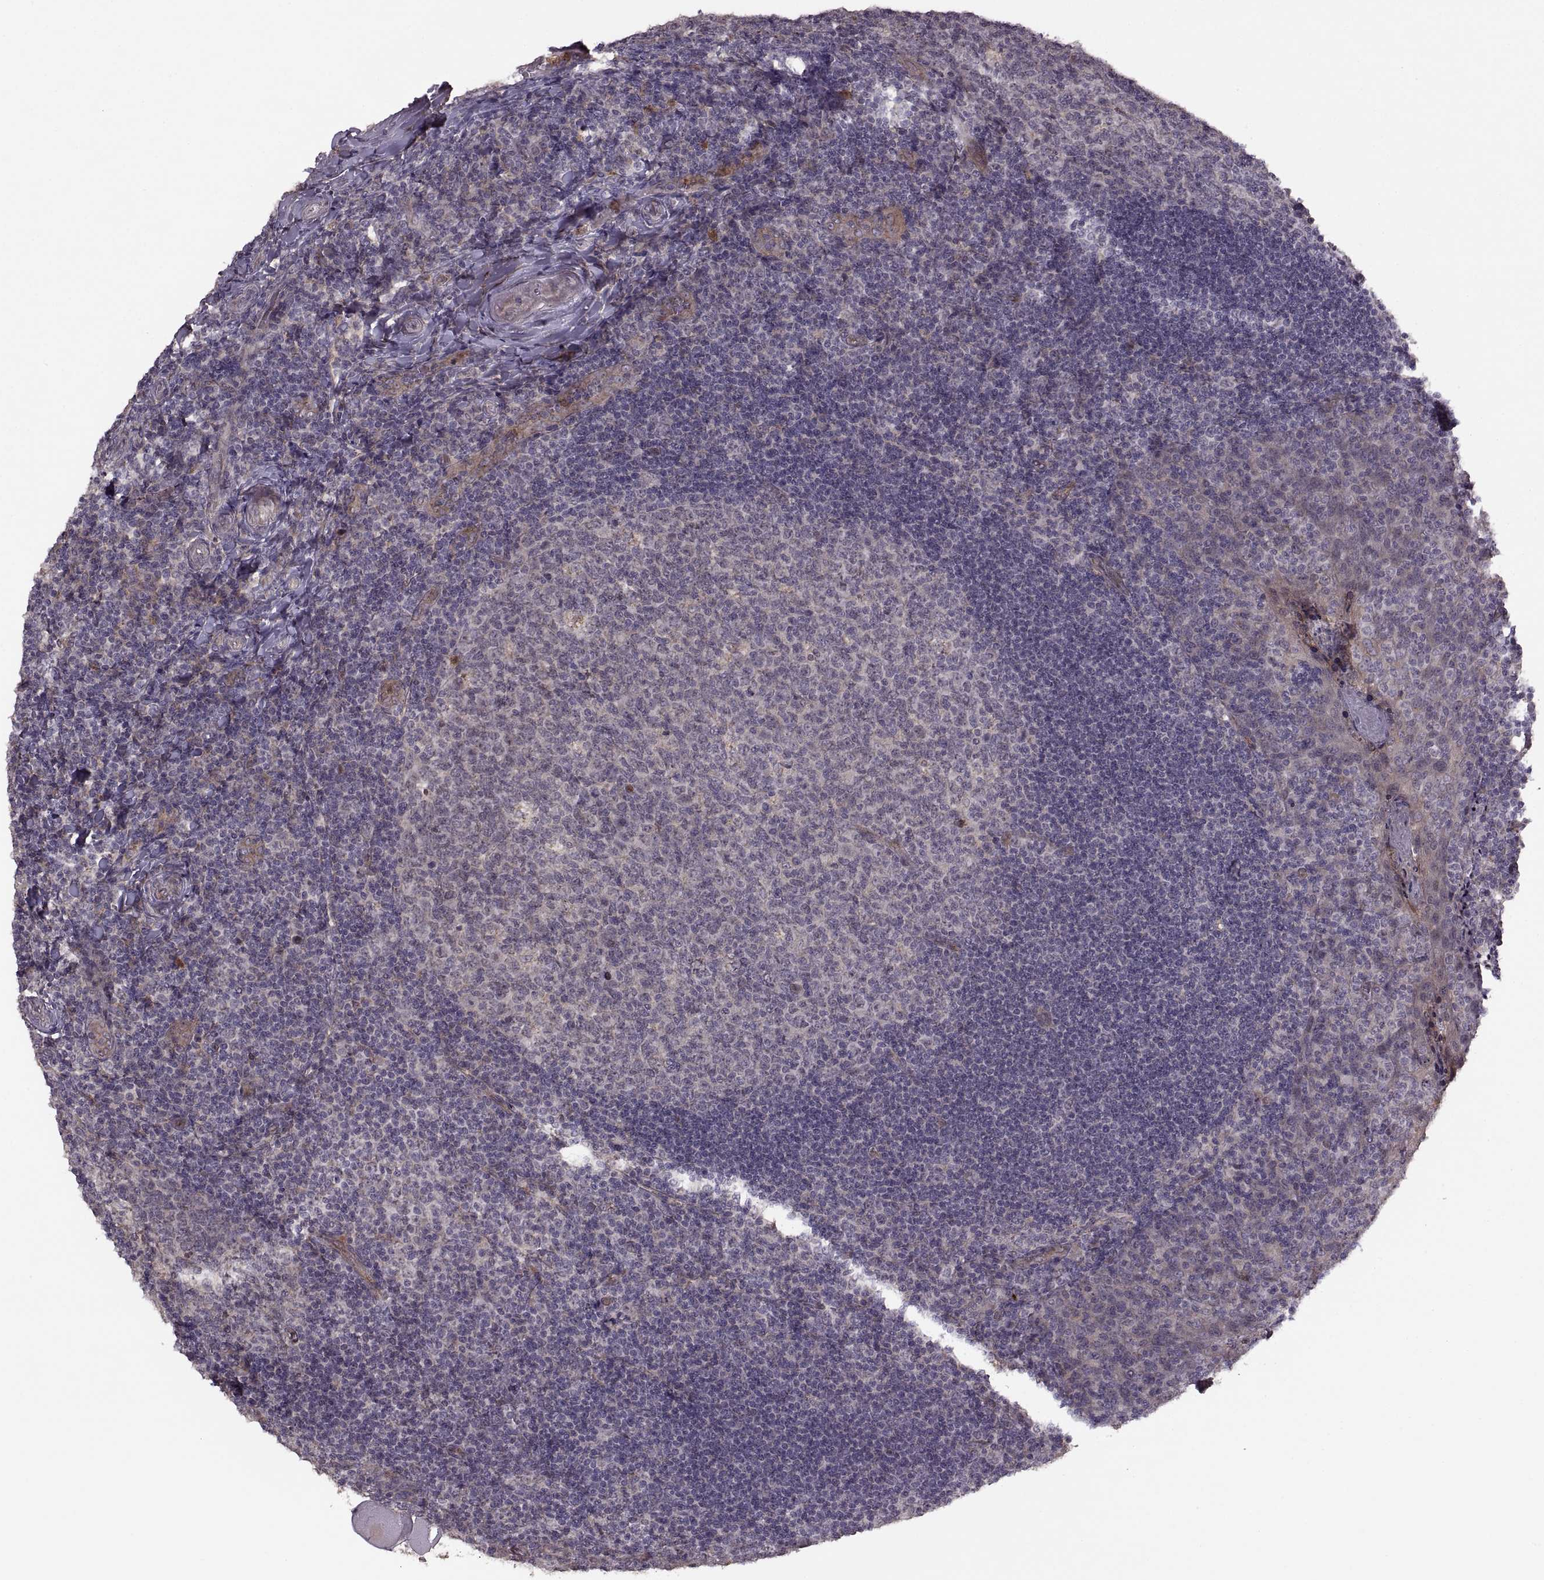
{"staining": {"intensity": "negative", "quantity": "none", "location": "none"}, "tissue": "tonsil", "cell_type": "Germinal center cells", "image_type": "normal", "snomed": [{"axis": "morphology", "description": "Normal tissue, NOS"}, {"axis": "topography", "description": "Tonsil"}], "caption": "Immunohistochemistry photomicrograph of unremarkable human tonsil stained for a protein (brown), which displays no expression in germinal center cells. The staining was performed using DAB (3,3'-diaminobenzidine) to visualize the protein expression in brown, while the nuclei were stained in blue with hematoxylin (Magnification: 20x).", "gene": "PIERCE1", "patient": {"sex": "male", "age": 17}}